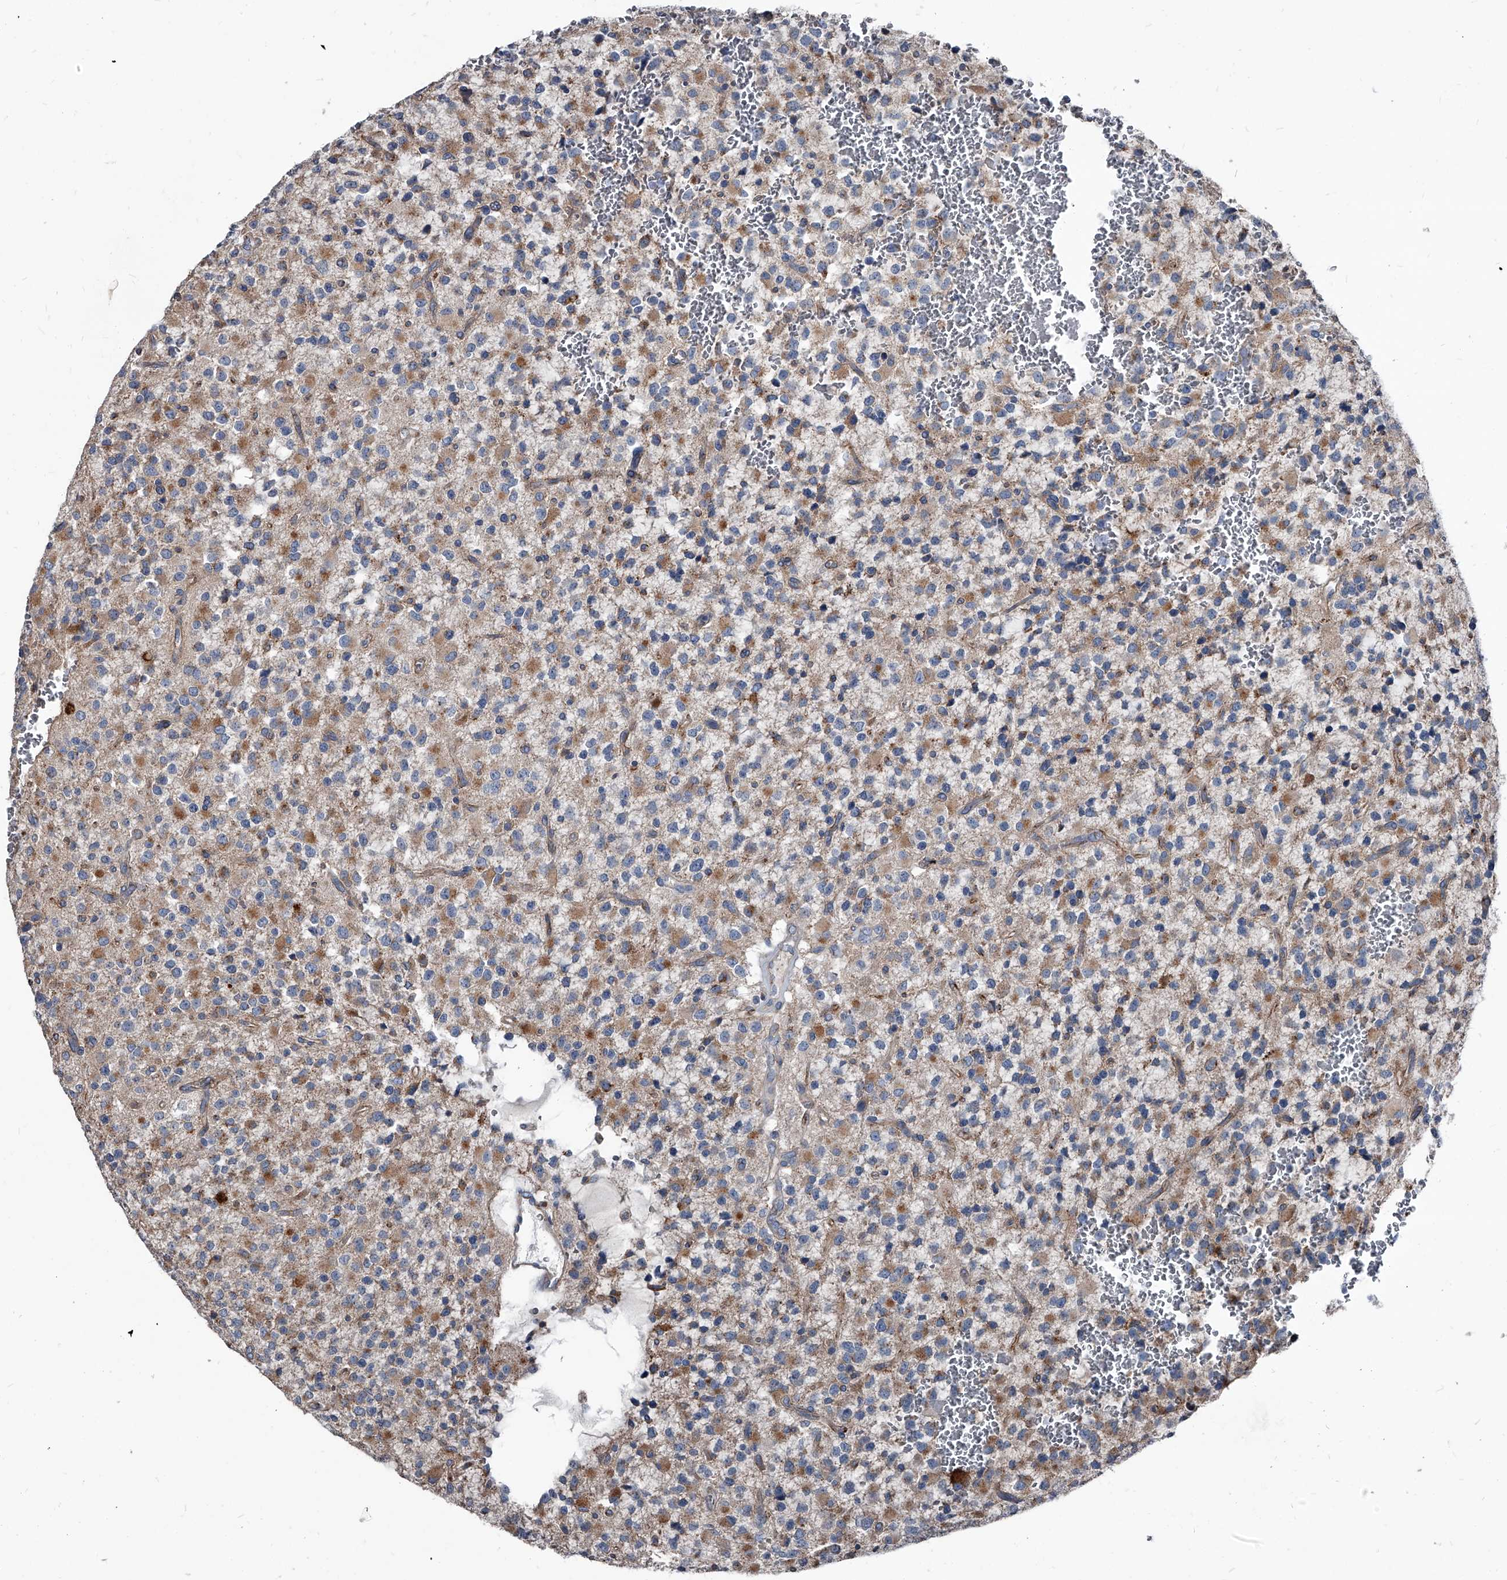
{"staining": {"intensity": "moderate", "quantity": "25%-75%", "location": "cytoplasmic/membranous"}, "tissue": "glioma", "cell_type": "Tumor cells", "image_type": "cancer", "snomed": [{"axis": "morphology", "description": "Glioma, malignant, High grade"}, {"axis": "topography", "description": "Brain"}], "caption": "IHC of malignant high-grade glioma shows medium levels of moderate cytoplasmic/membranous staining in about 25%-75% of tumor cells.", "gene": "PGLYRP3", "patient": {"sex": "male", "age": 34}}